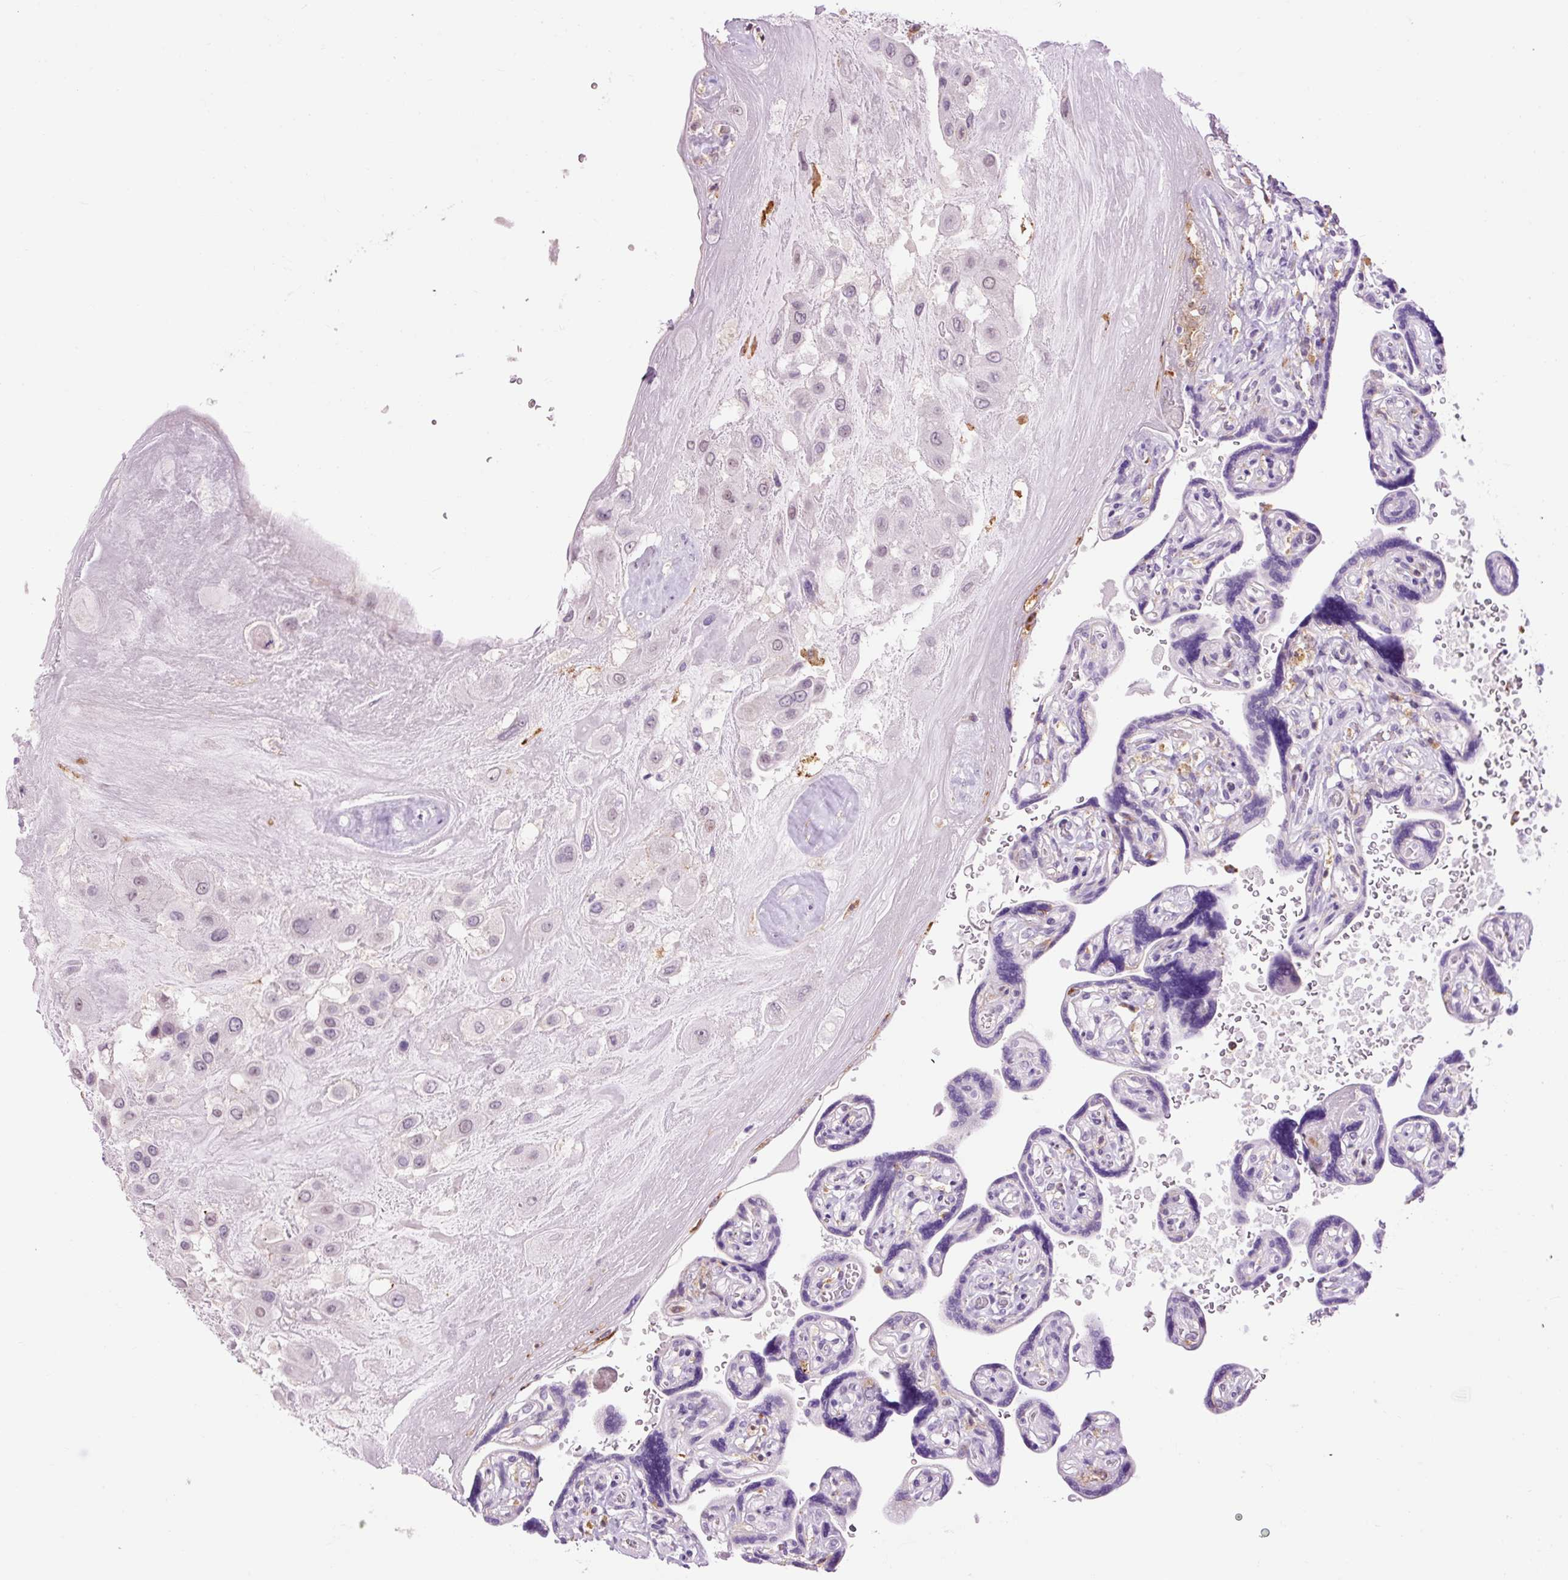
{"staining": {"intensity": "negative", "quantity": "none", "location": "none"}, "tissue": "placenta", "cell_type": "Decidual cells", "image_type": "normal", "snomed": [{"axis": "morphology", "description": "Normal tissue, NOS"}, {"axis": "topography", "description": "Placenta"}], "caption": "Immunohistochemistry photomicrograph of unremarkable human placenta stained for a protein (brown), which exhibits no positivity in decidual cells. (Stains: DAB (3,3'-diaminobenzidine) IHC with hematoxylin counter stain, Microscopy: brightfield microscopy at high magnification).", "gene": "LY86", "patient": {"sex": "female", "age": 32}}